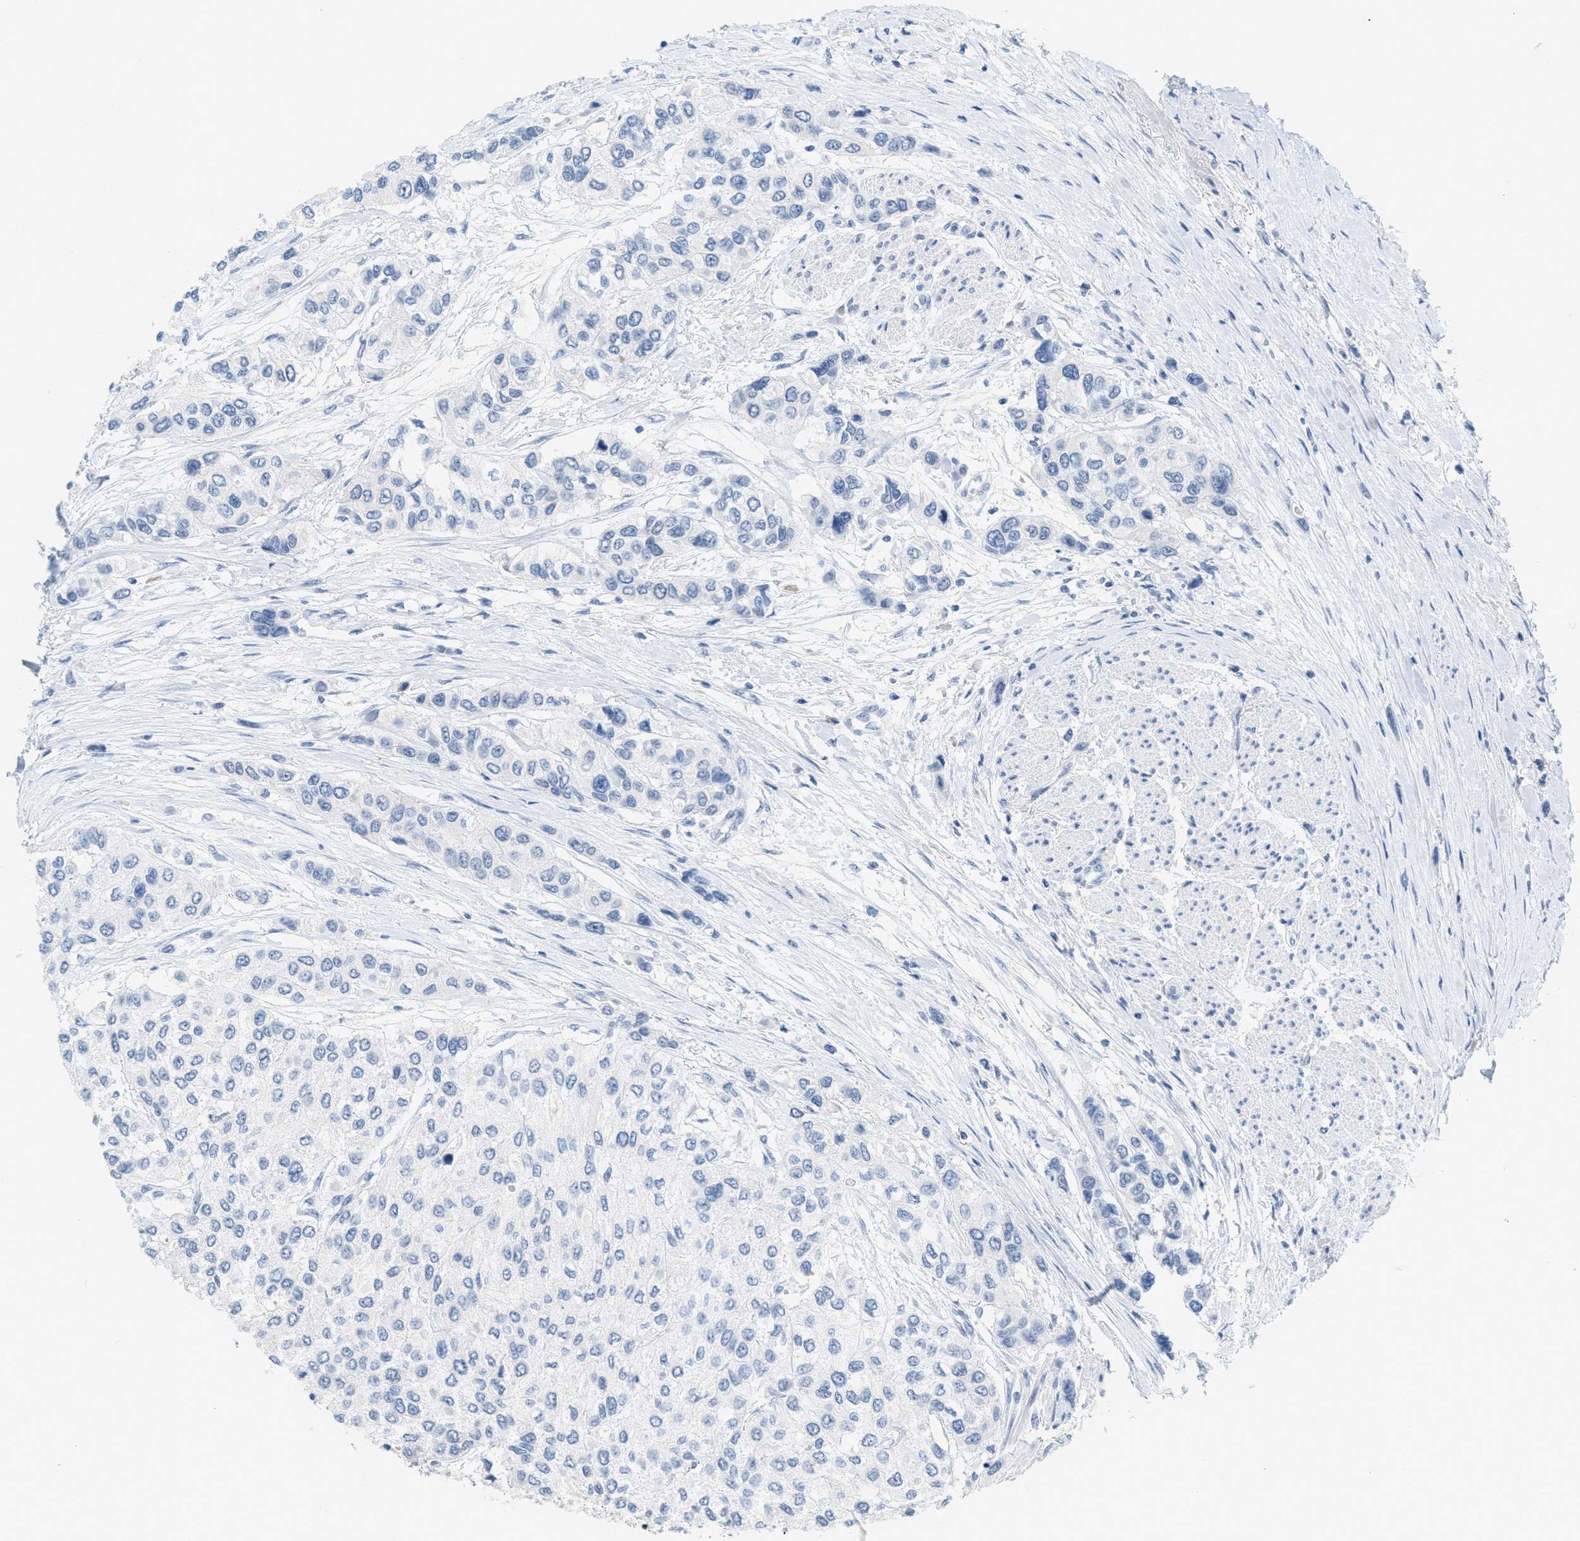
{"staining": {"intensity": "negative", "quantity": "none", "location": "none"}, "tissue": "urothelial cancer", "cell_type": "Tumor cells", "image_type": "cancer", "snomed": [{"axis": "morphology", "description": "Urothelial carcinoma, High grade"}, {"axis": "topography", "description": "Urinary bladder"}], "caption": "This is an immunohistochemistry image of human high-grade urothelial carcinoma. There is no positivity in tumor cells.", "gene": "HSF2", "patient": {"sex": "female", "age": 56}}